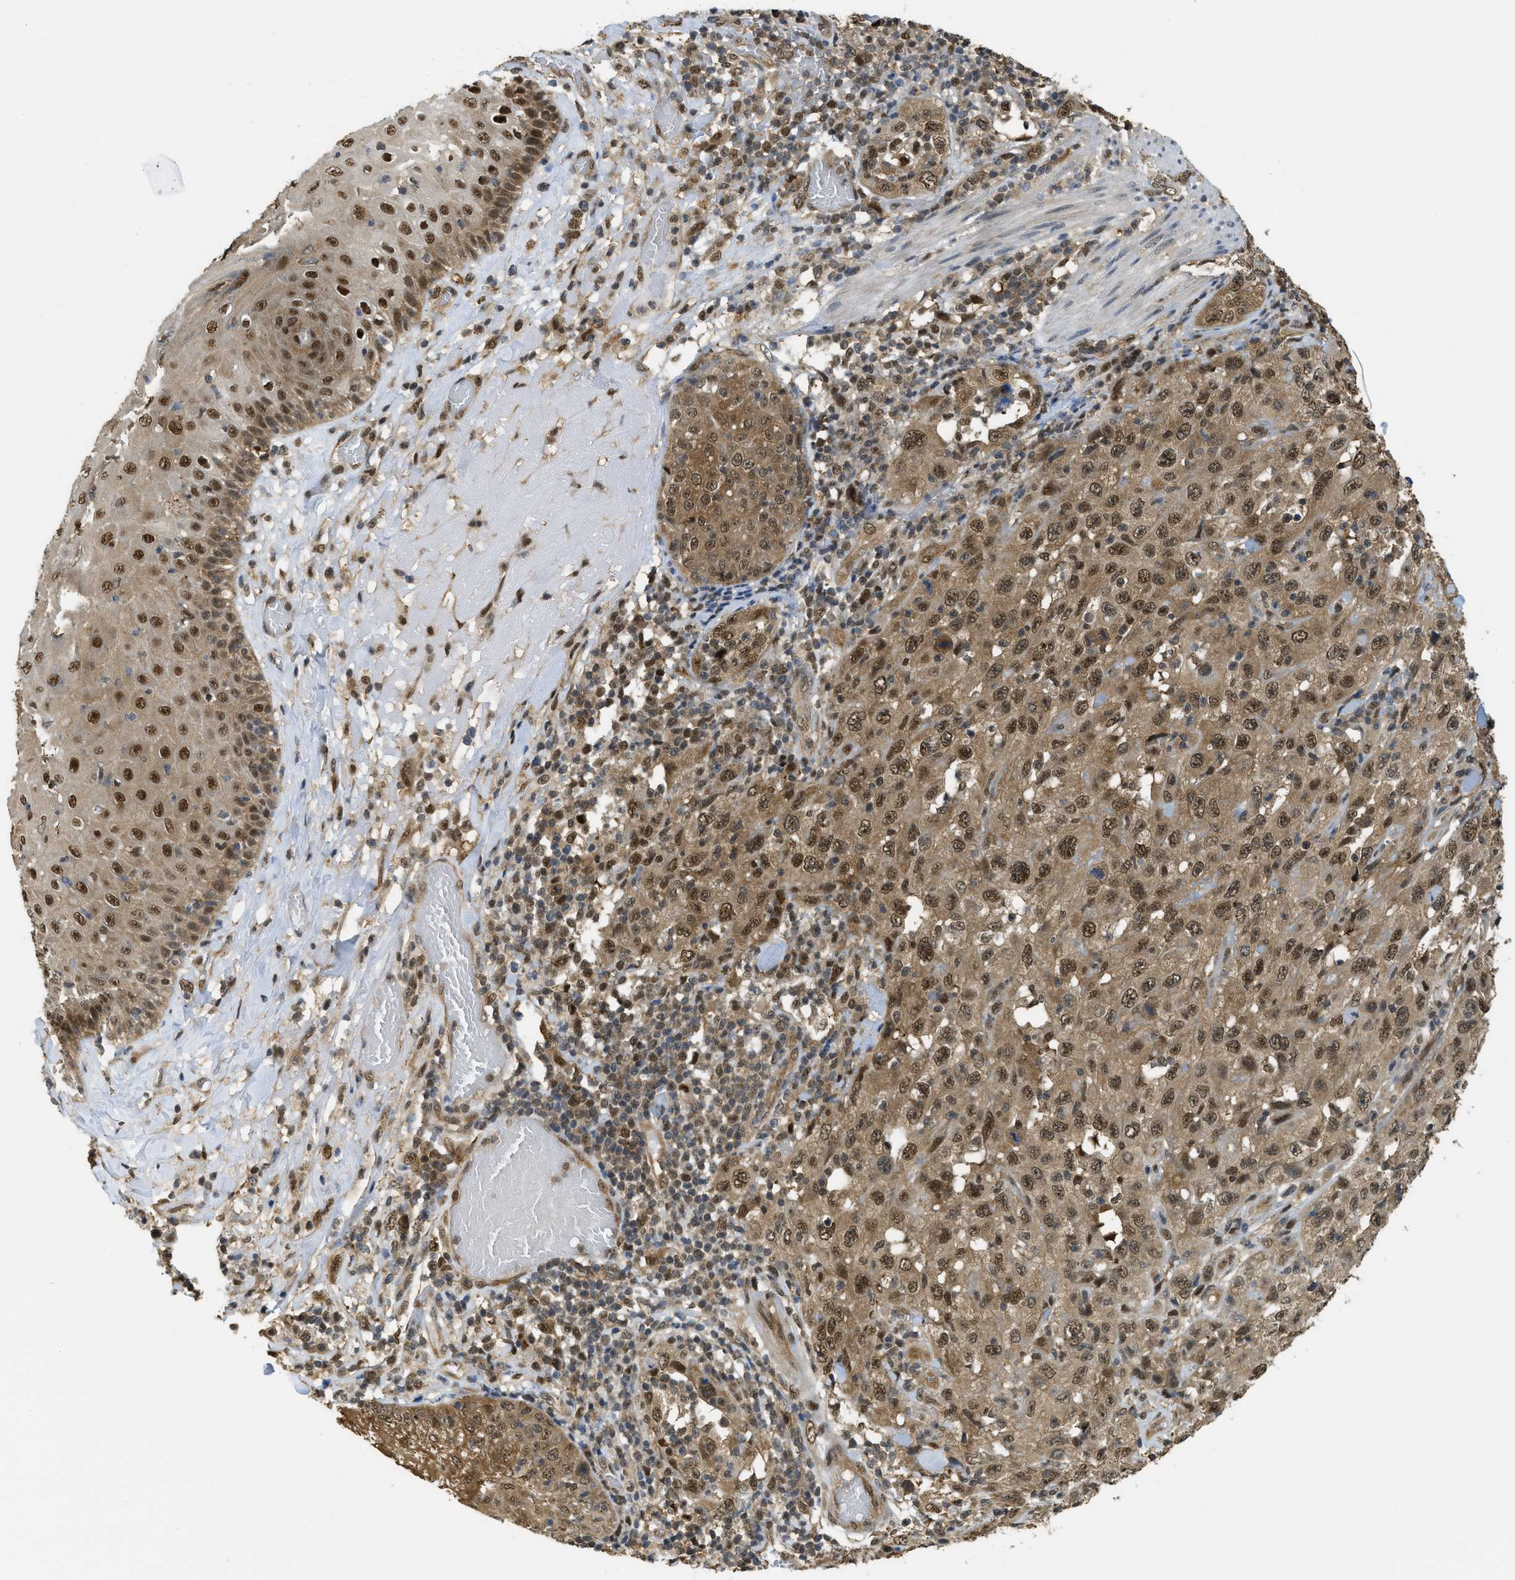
{"staining": {"intensity": "moderate", "quantity": ">75%", "location": "cytoplasmic/membranous,nuclear"}, "tissue": "skin cancer", "cell_type": "Tumor cells", "image_type": "cancer", "snomed": [{"axis": "morphology", "description": "Squamous cell carcinoma, NOS"}, {"axis": "topography", "description": "Skin"}], "caption": "Moderate cytoplasmic/membranous and nuclear protein expression is seen in about >75% of tumor cells in skin cancer (squamous cell carcinoma).", "gene": "PSMC5", "patient": {"sex": "female", "age": 88}}